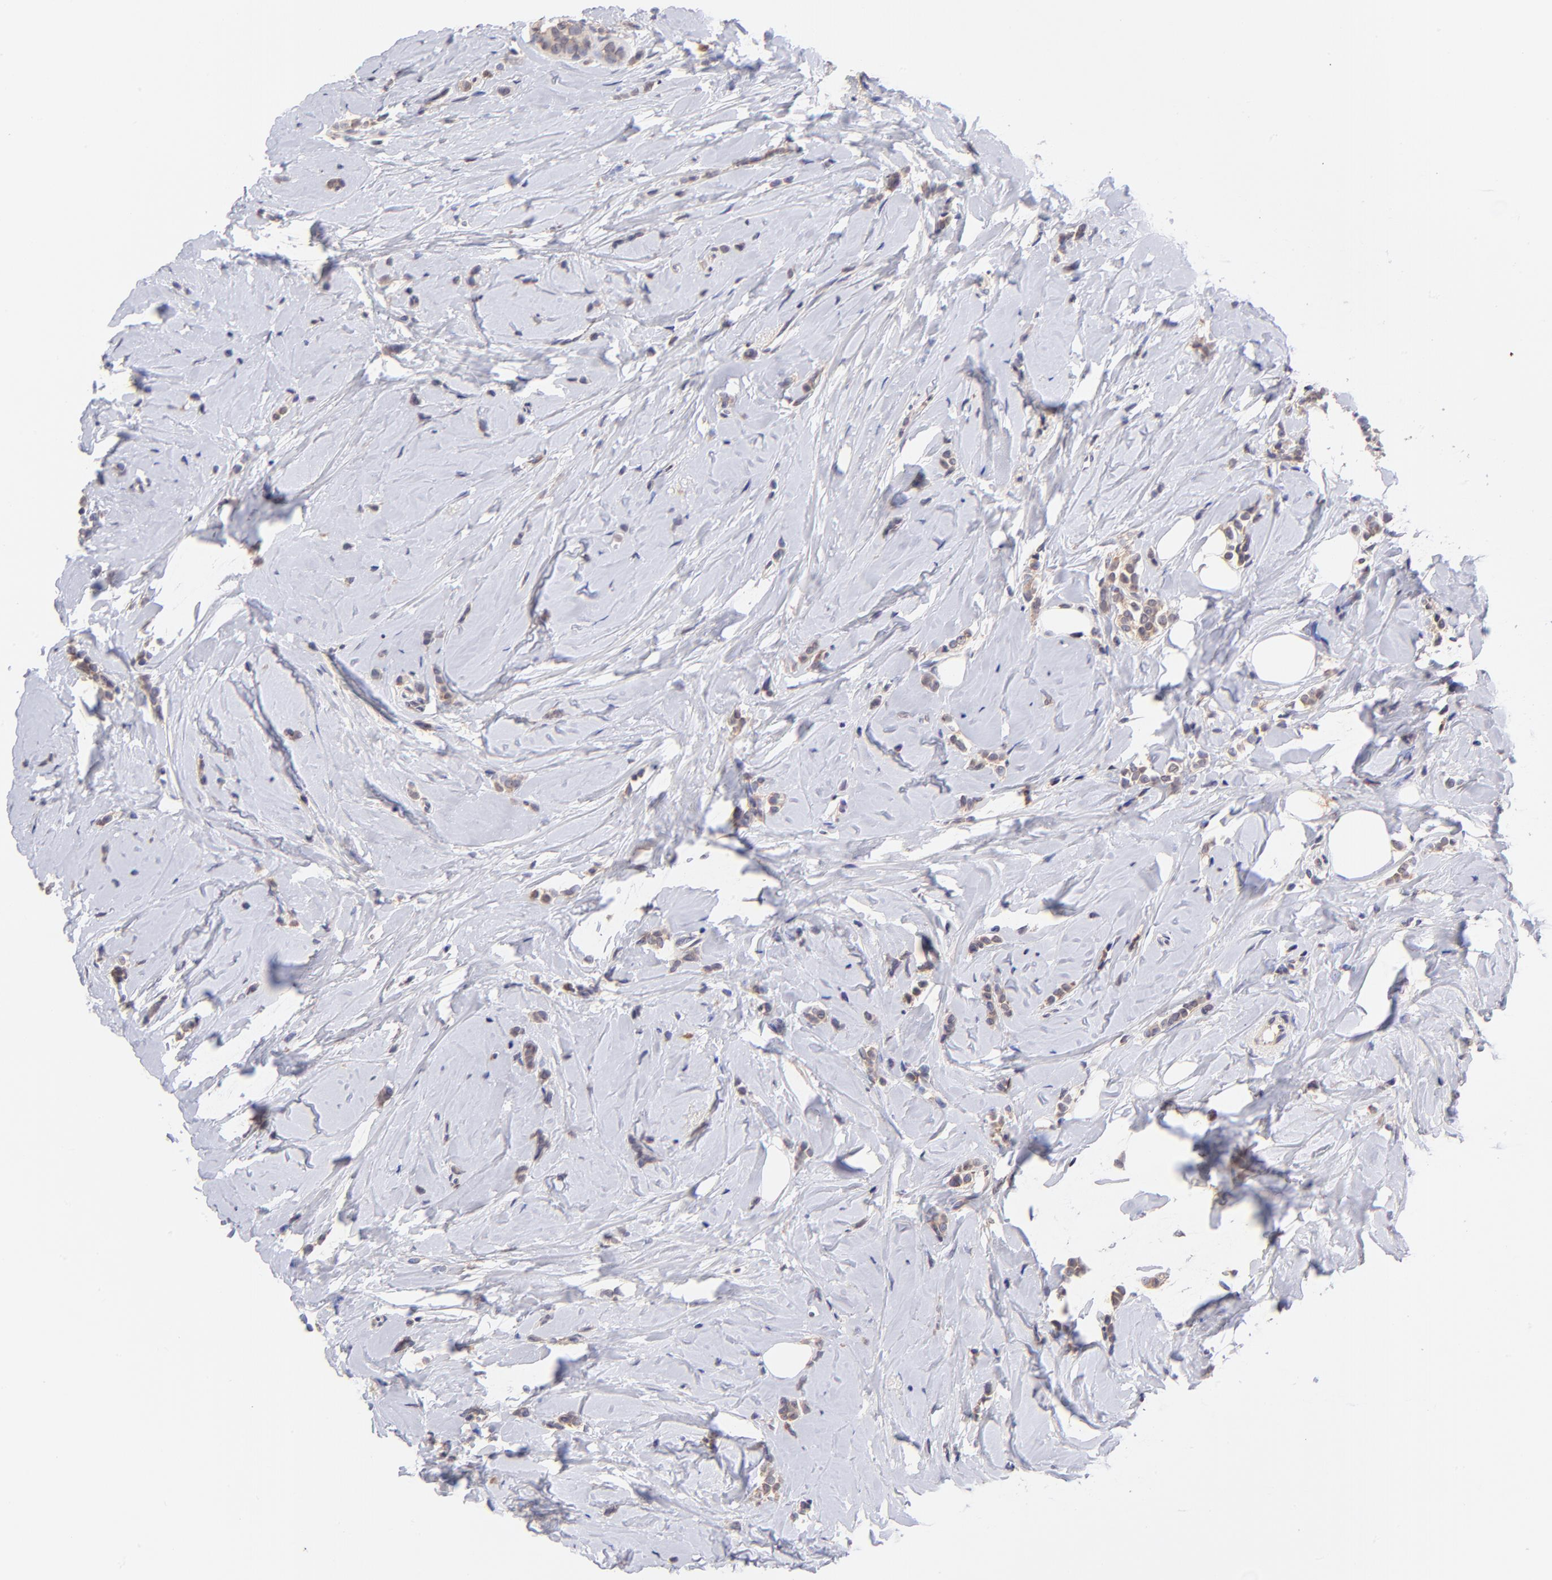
{"staining": {"intensity": "weak", "quantity": "25%-75%", "location": "cytoplasmic/membranous"}, "tissue": "breast cancer", "cell_type": "Tumor cells", "image_type": "cancer", "snomed": [{"axis": "morphology", "description": "Lobular carcinoma"}, {"axis": "topography", "description": "Breast"}], "caption": "DAB (3,3'-diaminobenzidine) immunohistochemical staining of breast lobular carcinoma reveals weak cytoplasmic/membranous protein staining in approximately 25%-75% of tumor cells. (brown staining indicates protein expression, while blue staining denotes nuclei).", "gene": "RPL11", "patient": {"sex": "female", "age": 64}}